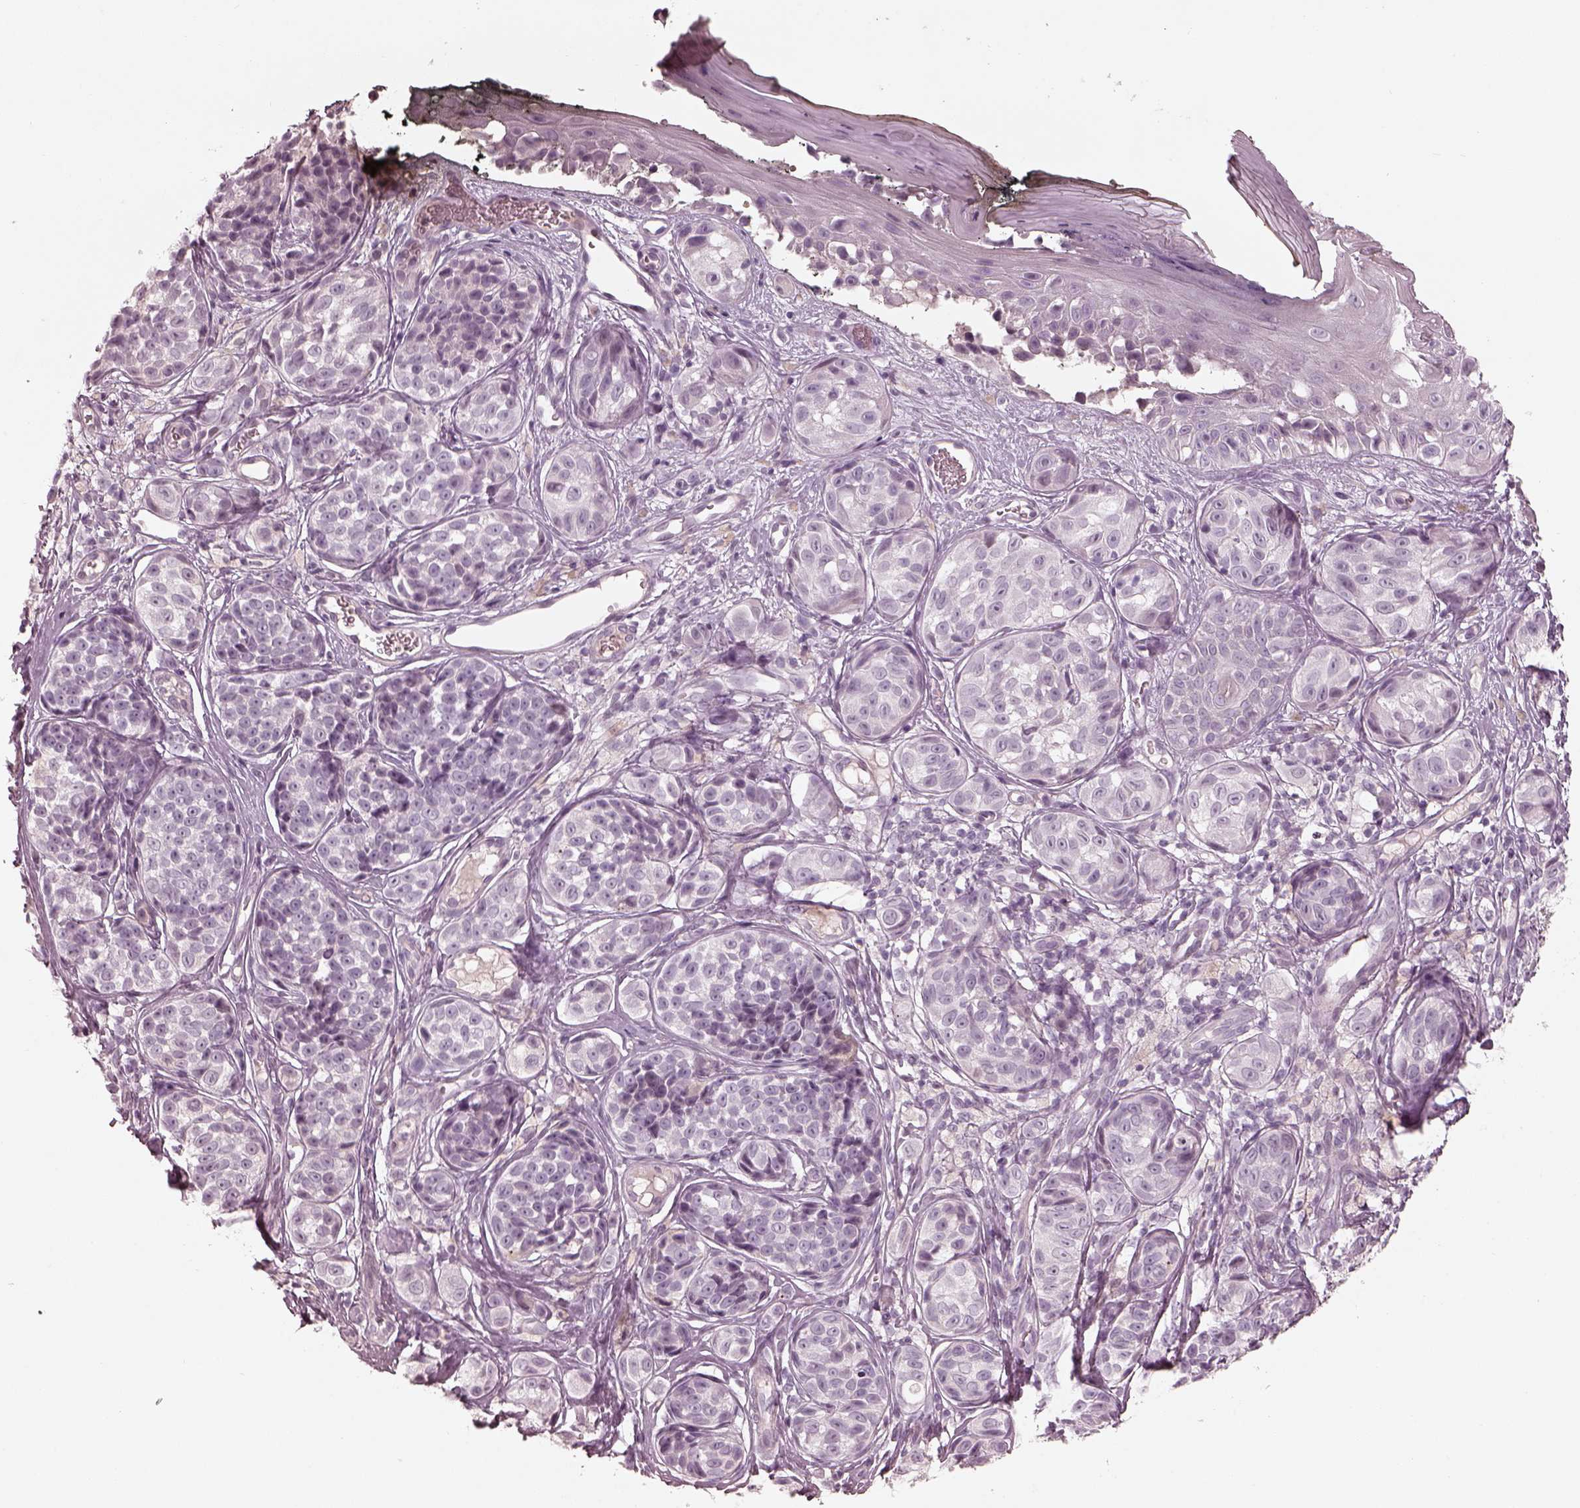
{"staining": {"intensity": "weak", "quantity": "25%-75%", "location": "cytoplasmic/membranous,nuclear"}, "tissue": "melanoma", "cell_type": "Tumor cells", "image_type": "cancer", "snomed": [{"axis": "morphology", "description": "Malignant melanoma, NOS"}, {"axis": "topography", "description": "Skin"}], "caption": "Approximately 25%-75% of tumor cells in human melanoma demonstrate weak cytoplasmic/membranous and nuclear protein expression as visualized by brown immunohistochemical staining.", "gene": "ADRB3", "patient": {"sex": "male", "age": 48}}